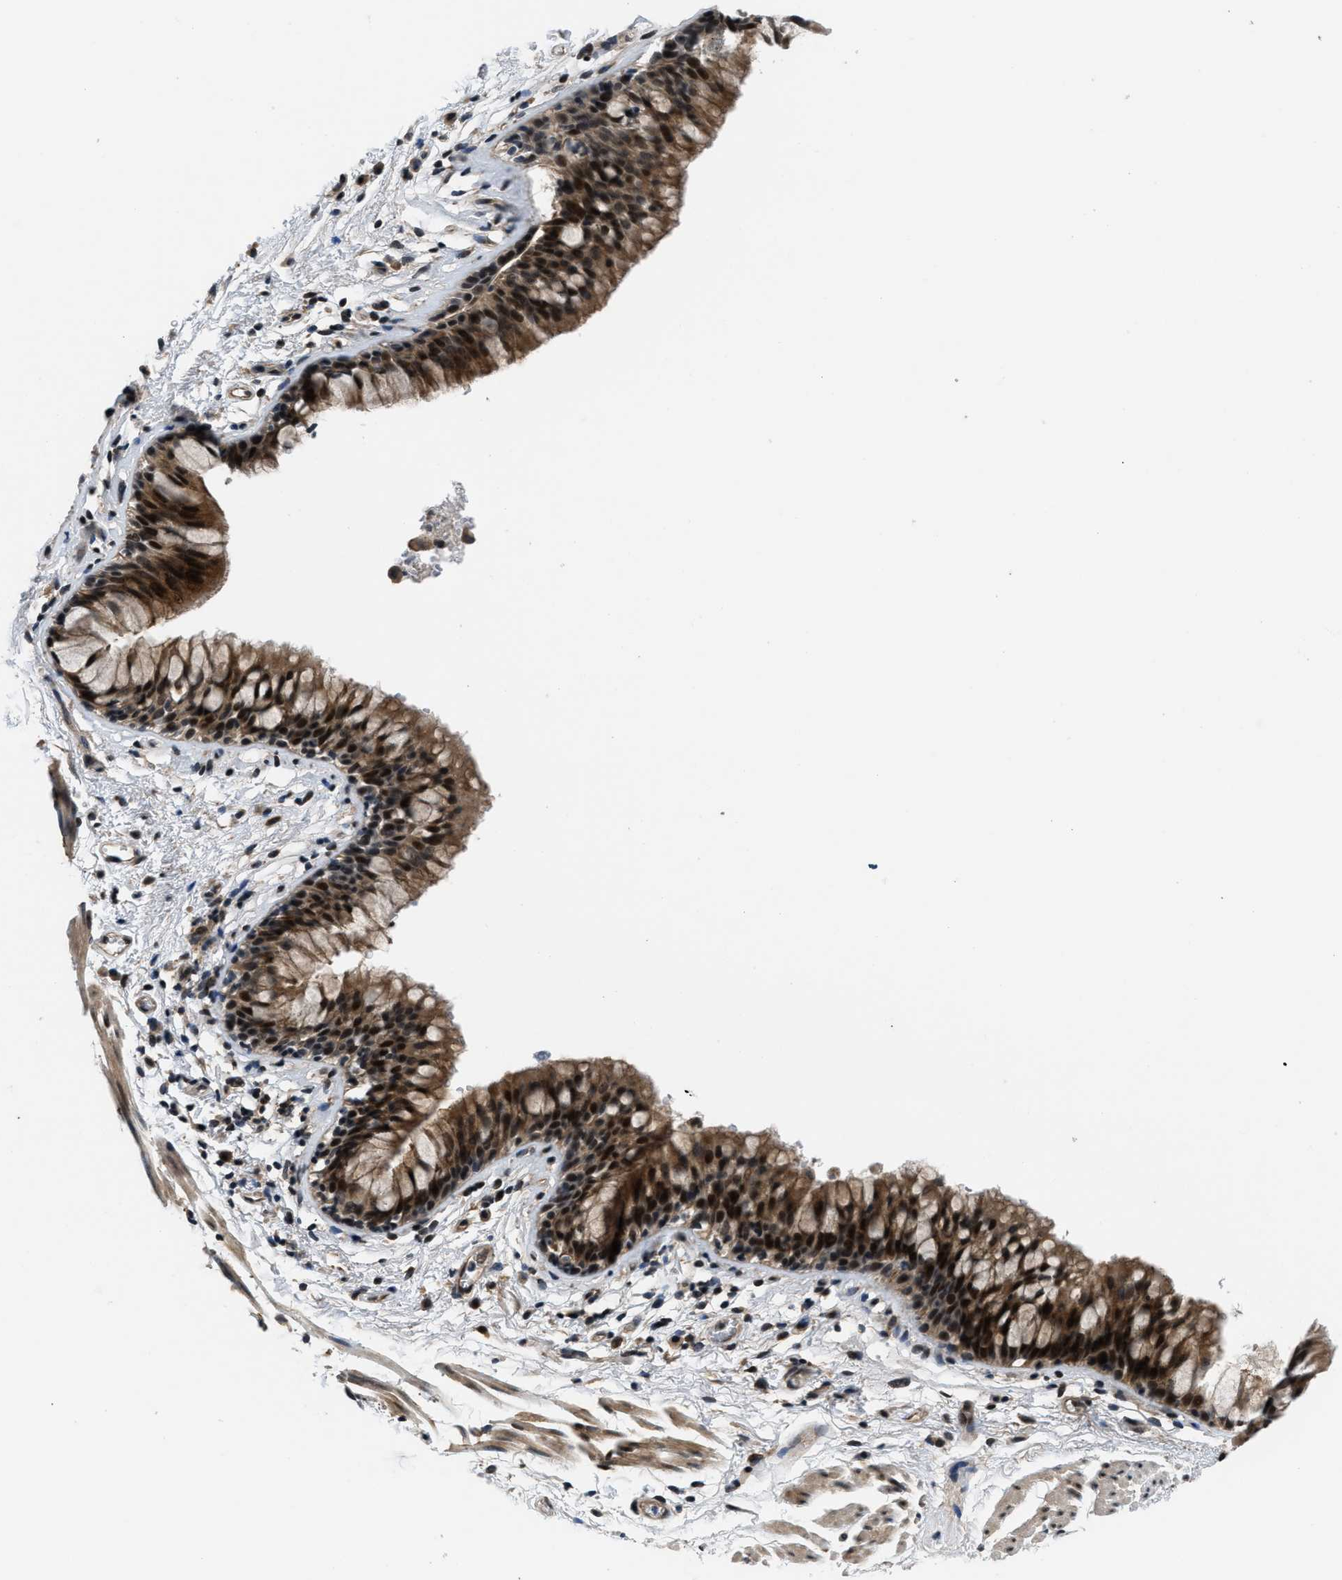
{"staining": {"intensity": "strong", "quantity": ">75%", "location": "cytoplasmic/membranous,nuclear"}, "tissue": "bronchus", "cell_type": "Respiratory epithelial cells", "image_type": "normal", "snomed": [{"axis": "morphology", "description": "Normal tissue, NOS"}, {"axis": "morphology", "description": "Inflammation, NOS"}, {"axis": "topography", "description": "Cartilage tissue"}, {"axis": "topography", "description": "Bronchus"}], "caption": "Respiratory epithelial cells exhibit high levels of strong cytoplasmic/membranous,nuclear staining in about >75% of cells in benign human bronchus.", "gene": "SETD5", "patient": {"sex": "male", "age": 77}}